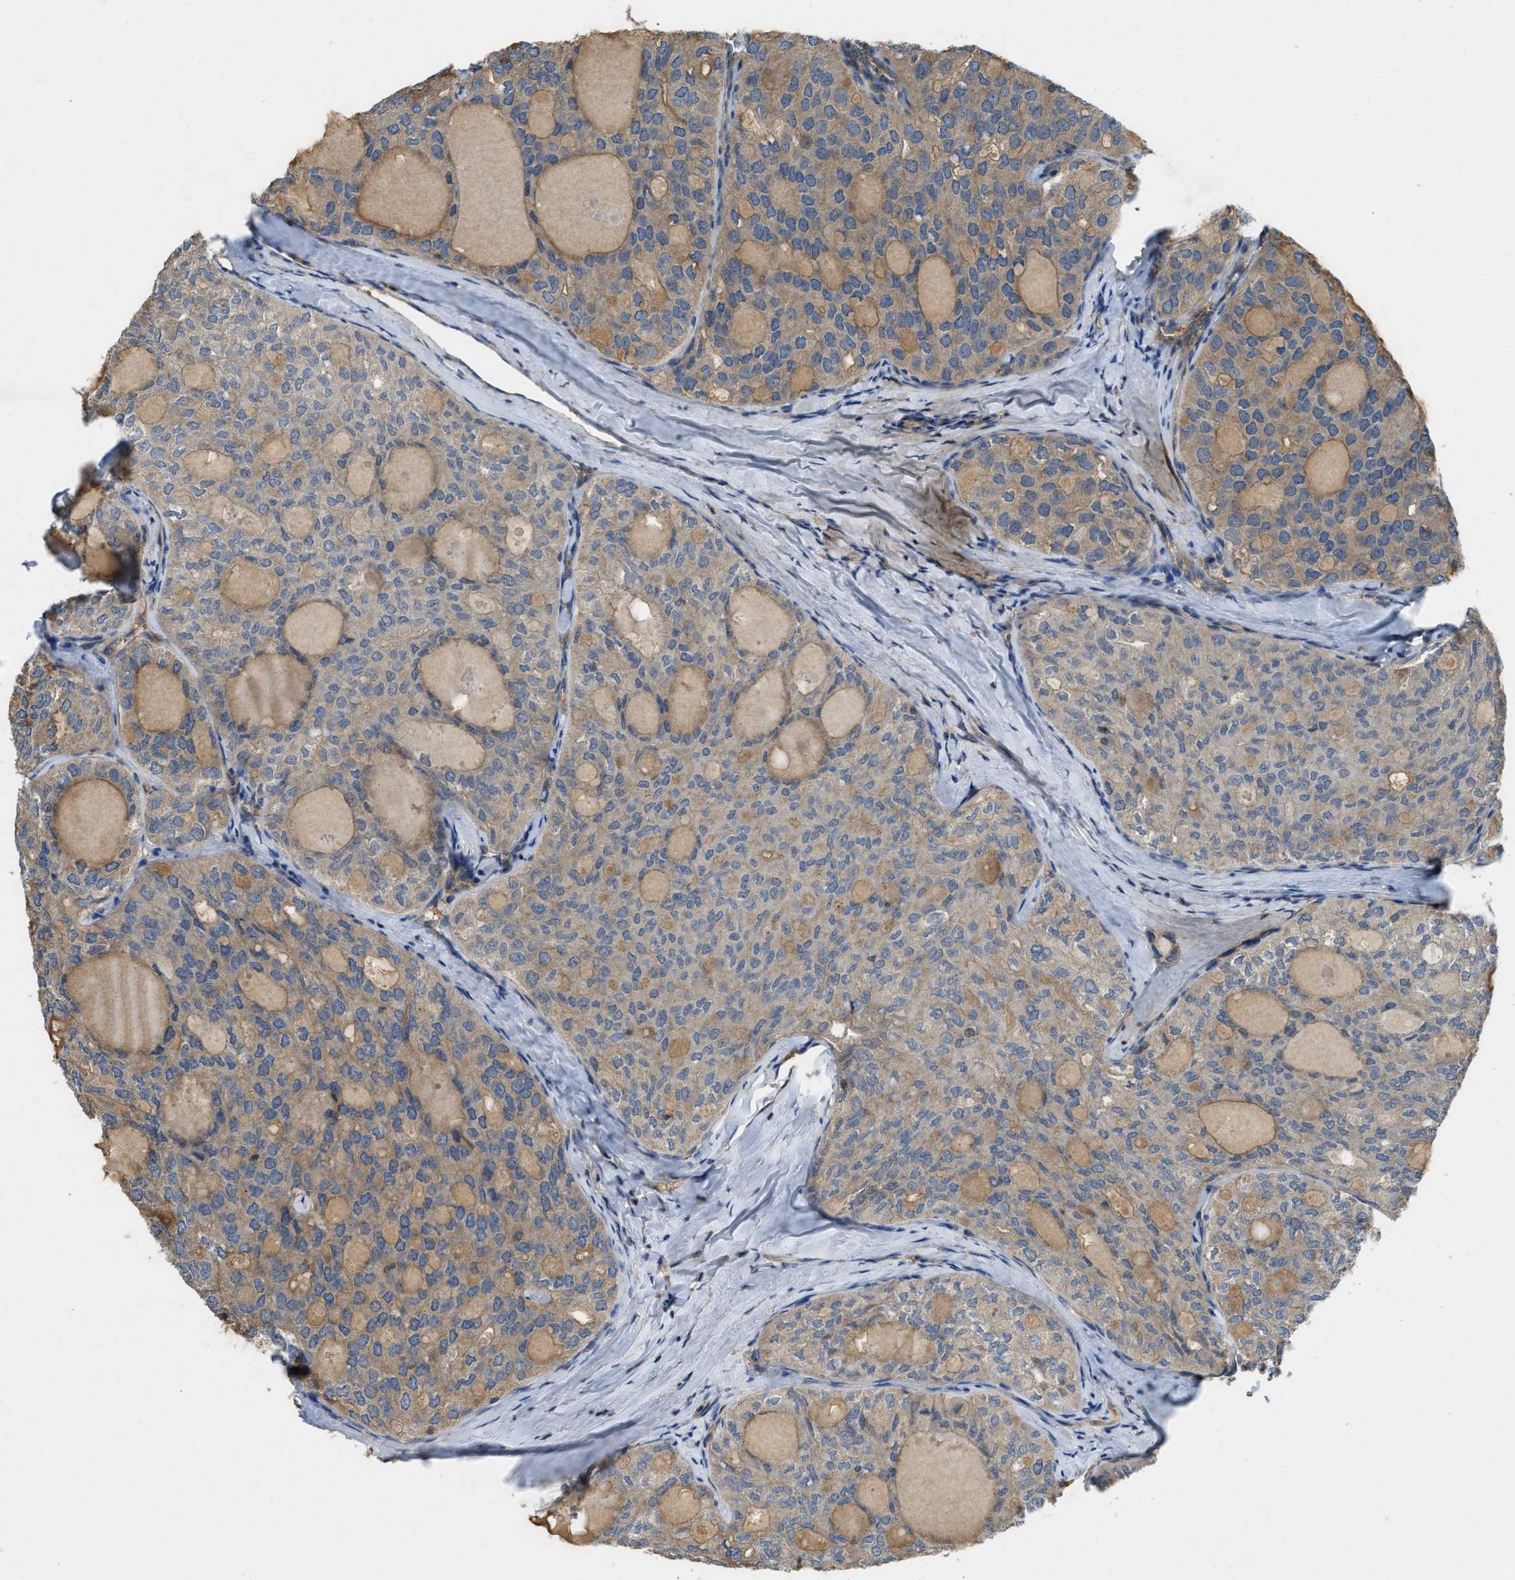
{"staining": {"intensity": "weak", "quantity": ">75%", "location": "cytoplasmic/membranous"}, "tissue": "thyroid cancer", "cell_type": "Tumor cells", "image_type": "cancer", "snomed": [{"axis": "morphology", "description": "Follicular adenoma carcinoma, NOS"}, {"axis": "topography", "description": "Thyroid gland"}], "caption": "Protein expression analysis of follicular adenoma carcinoma (thyroid) displays weak cytoplasmic/membranous staining in about >75% of tumor cells.", "gene": "PPP3CA", "patient": {"sex": "male", "age": 75}}